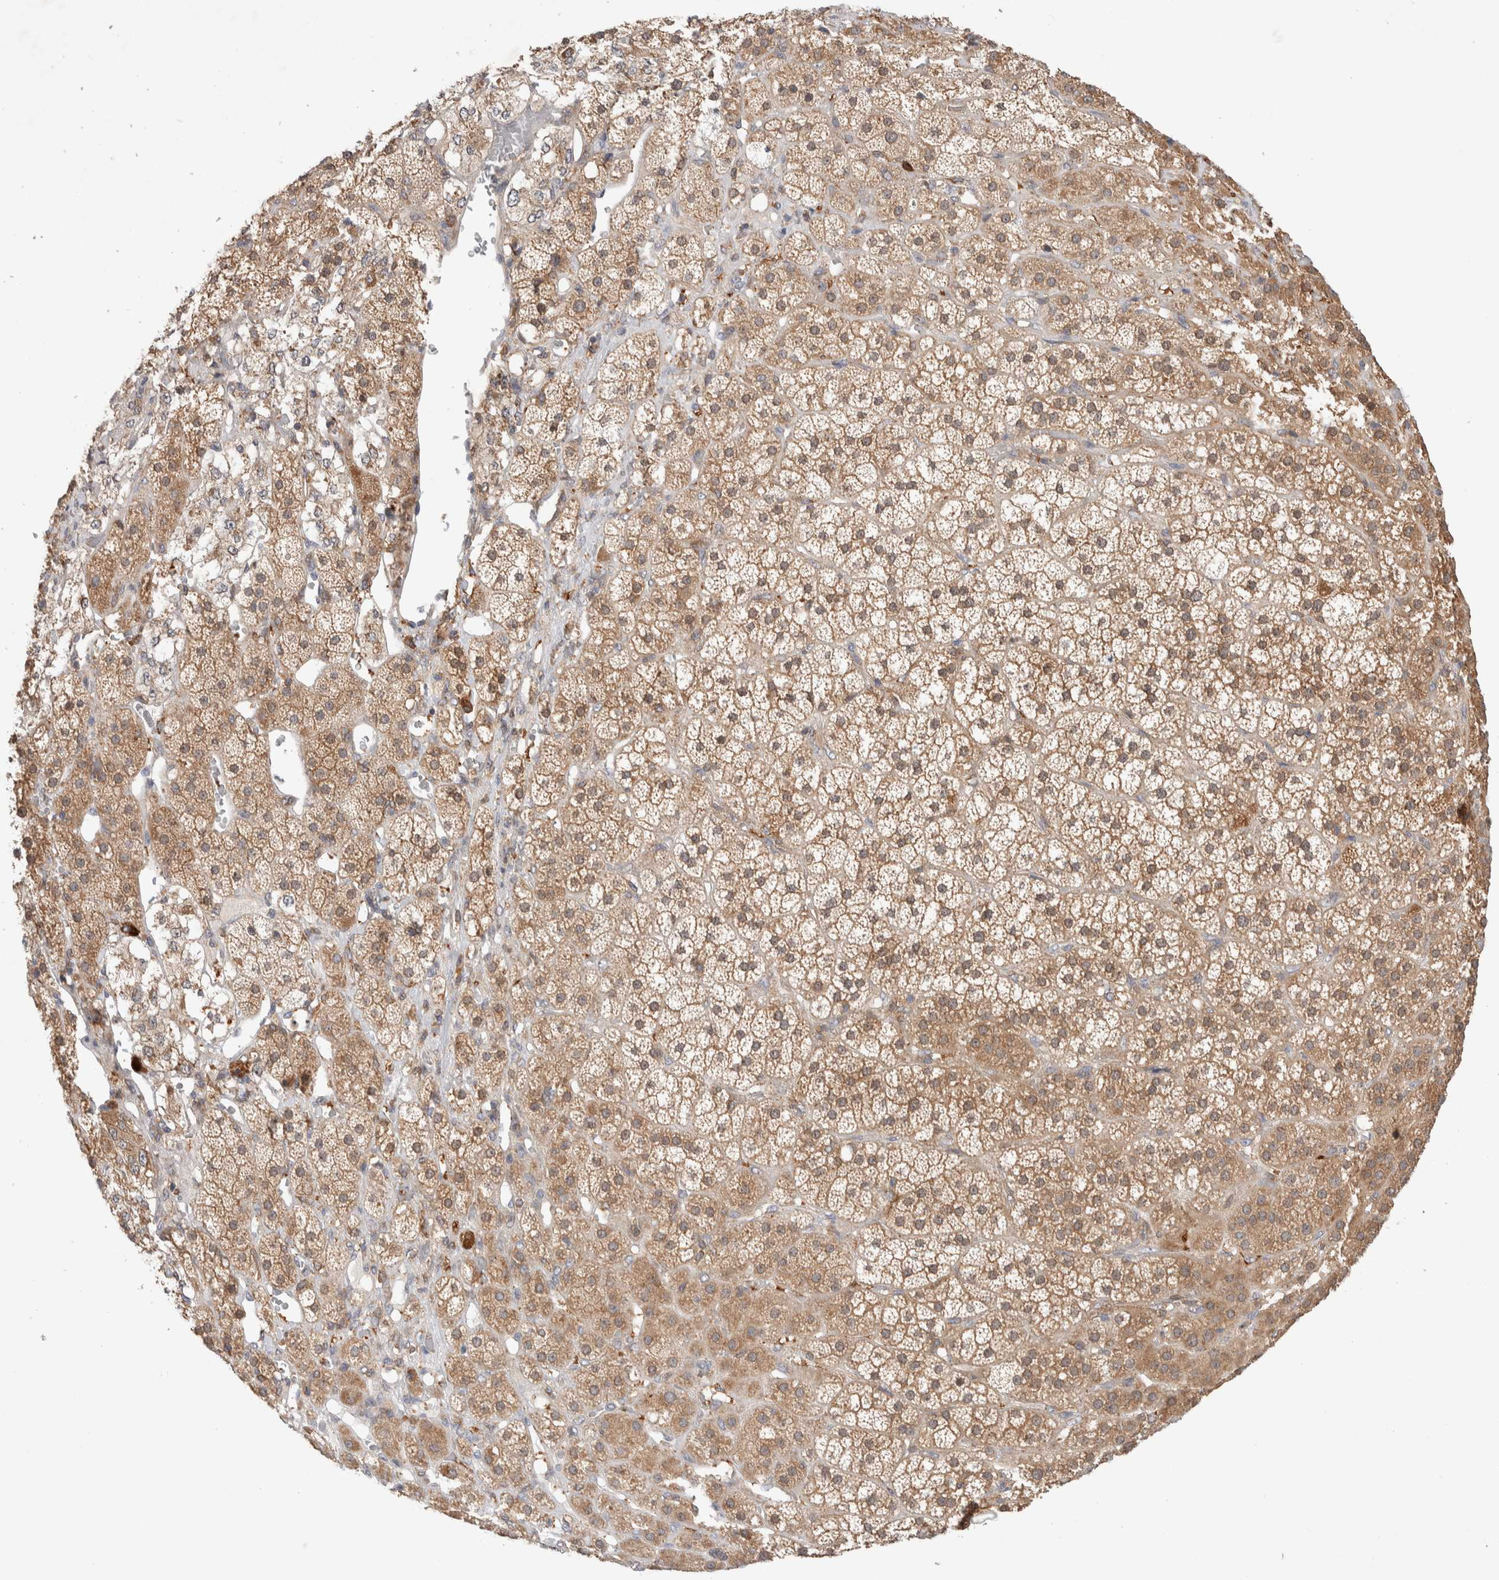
{"staining": {"intensity": "moderate", "quantity": ">75%", "location": "cytoplasmic/membranous"}, "tissue": "adrenal gland", "cell_type": "Glandular cells", "image_type": "normal", "snomed": [{"axis": "morphology", "description": "Normal tissue, NOS"}, {"axis": "topography", "description": "Adrenal gland"}], "caption": "Protein positivity by IHC reveals moderate cytoplasmic/membranous expression in about >75% of glandular cells in normal adrenal gland.", "gene": "DEPTOR", "patient": {"sex": "male", "age": 57}}